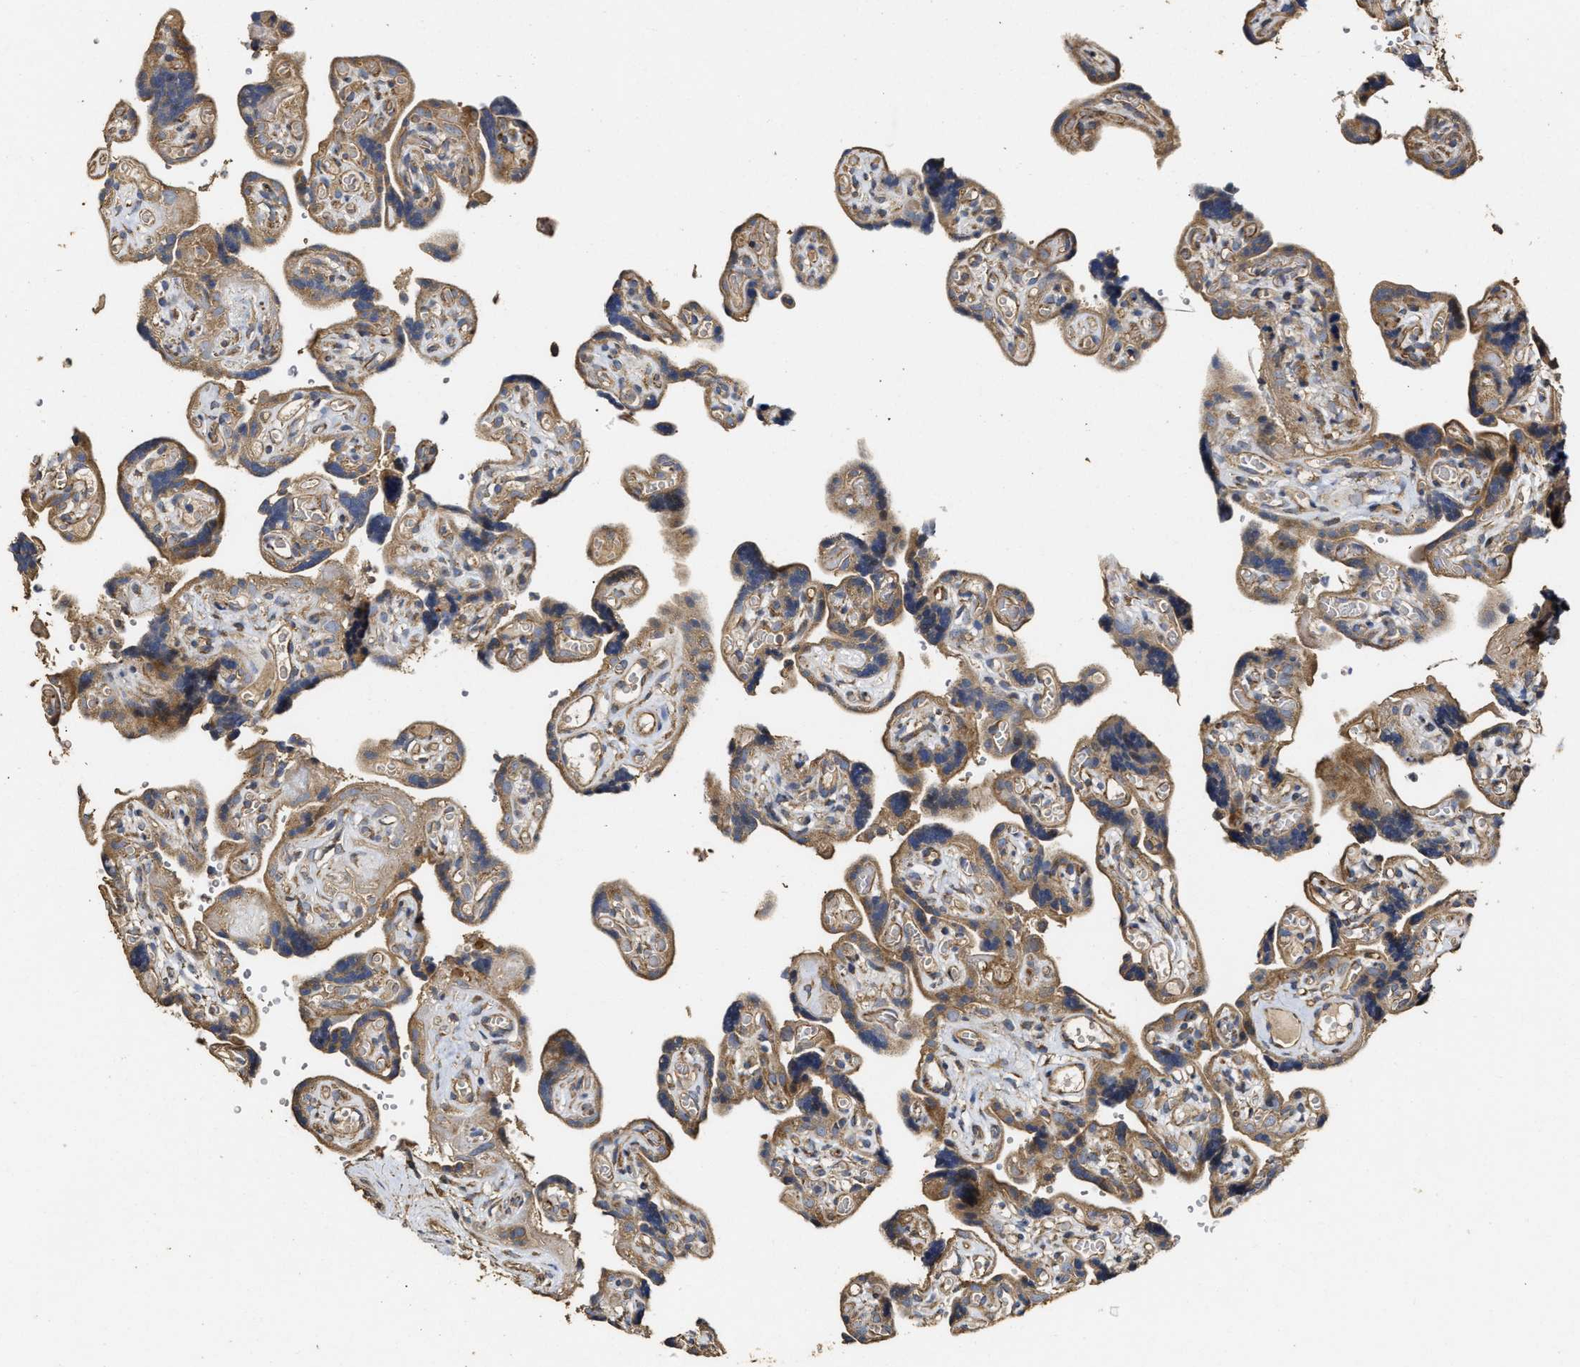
{"staining": {"intensity": "moderate", "quantity": ">75%", "location": "cytoplasmic/membranous"}, "tissue": "placenta", "cell_type": "Trophoblastic cells", "image_type": "normal", "snomed": [{"axis": "morphology", "description": "Normal tissue, NOS"}, {"axis": "topography", "description": "Placenta"}], "caption": "The photomicrograph demonstrates a brown stain indicating the presence of a protein in the cytoplasmic/membranous of trophoblastic cells in placenta.", "gene": "NAV1", "patient": {"sex": "female", "age": 30}}